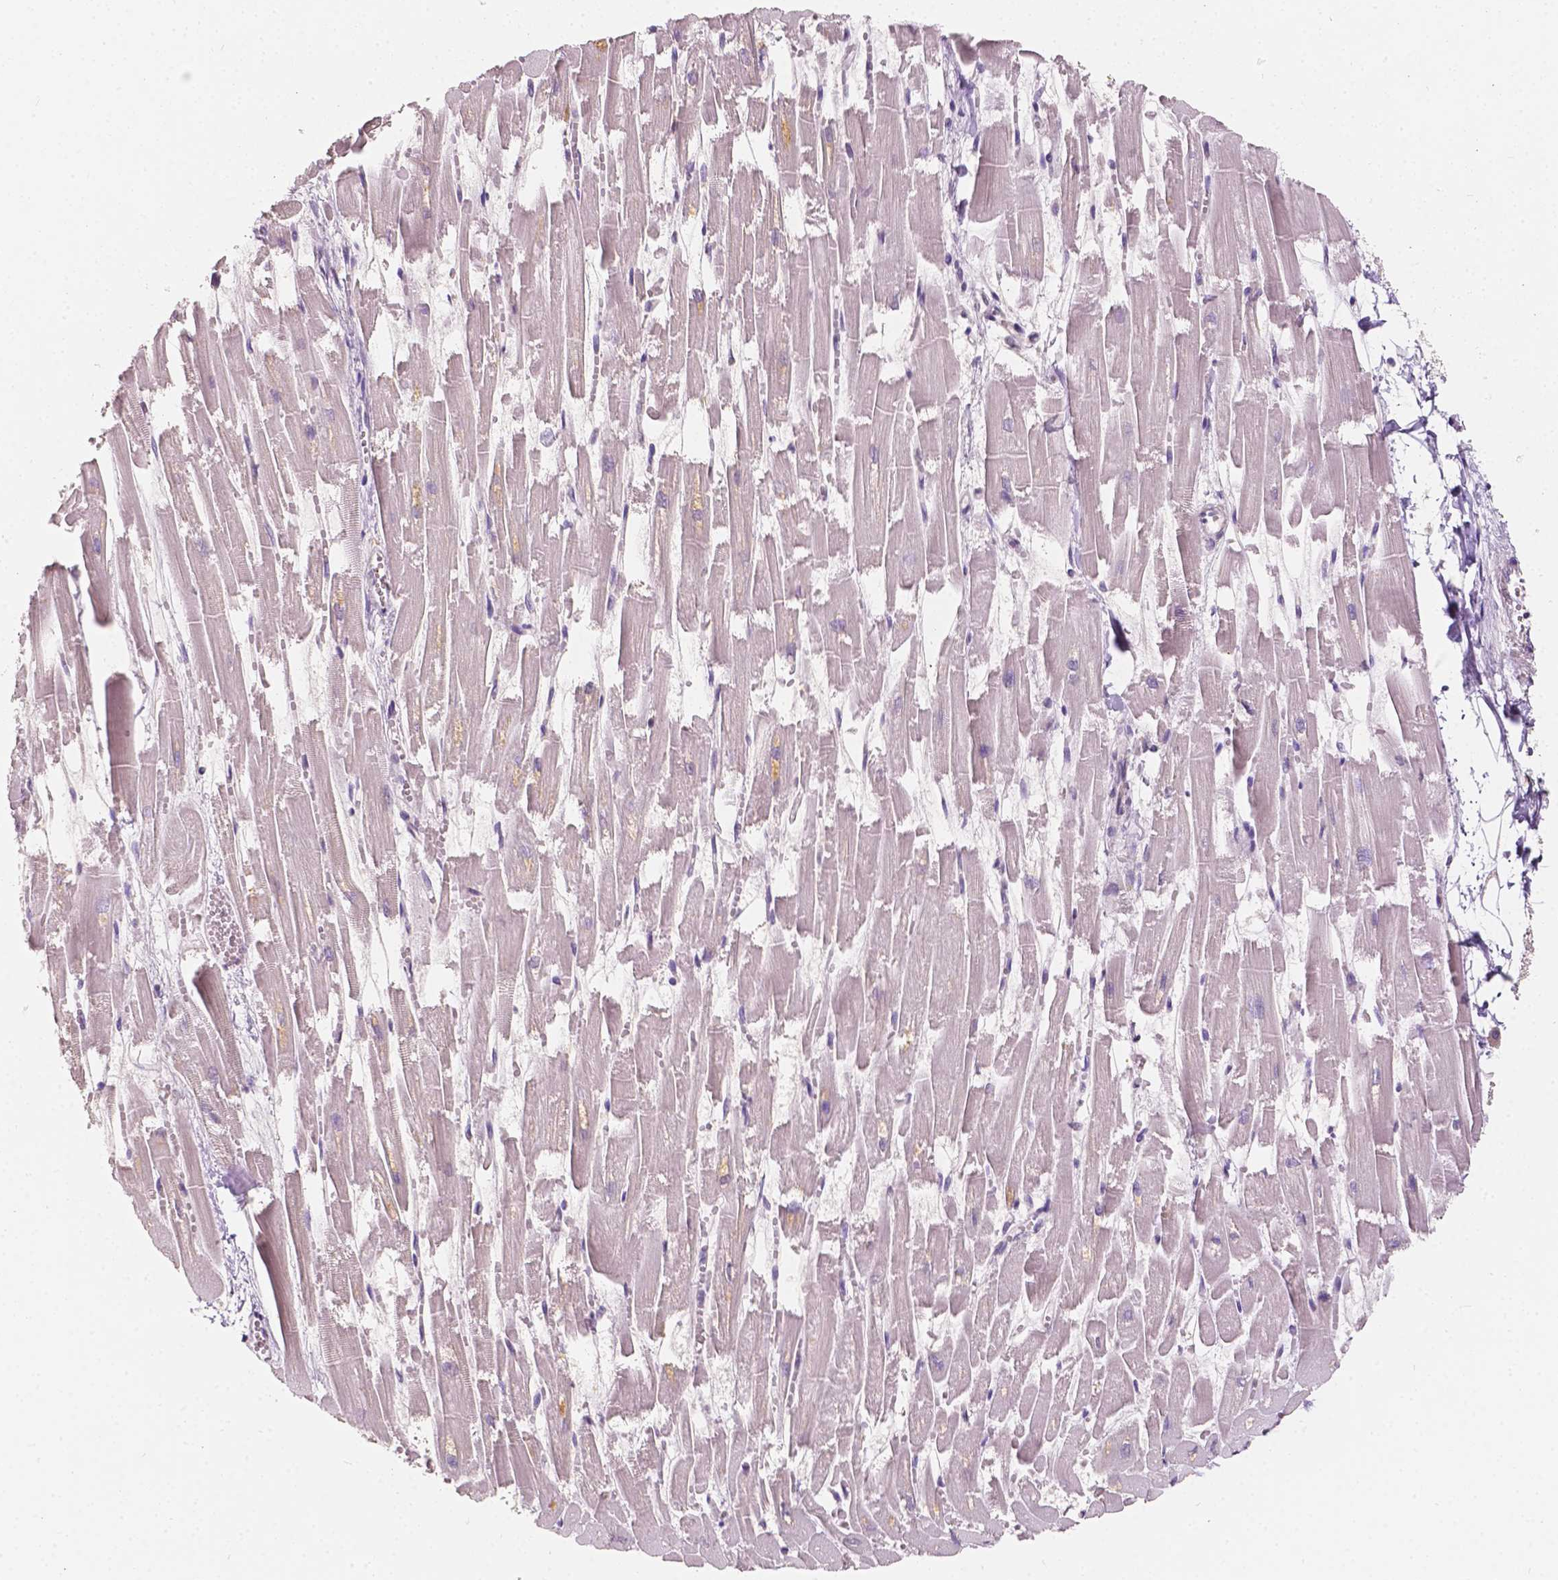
{"staining": {"intensity": "negative", "quantity": "none", "location": "none"}, "tissue": "heart muscle", "cell_type": "Cardiomyocytes", "image_type": "normal", "snomed": [{"axis": "morphology", "description": "Normal tissue, NOS"}, {"axis": "topography", "description": "Heart"}], "caption": "High magnification brightfield microscopy of normal heart muscle stained with DAB (brown) and counterstained with hematoxylin (blue): cardiomyocytes show no significant staining. (DAB IHC, high magnification).", "gene": "TAL1", "patient": {"sex": "female", "age": 52}}